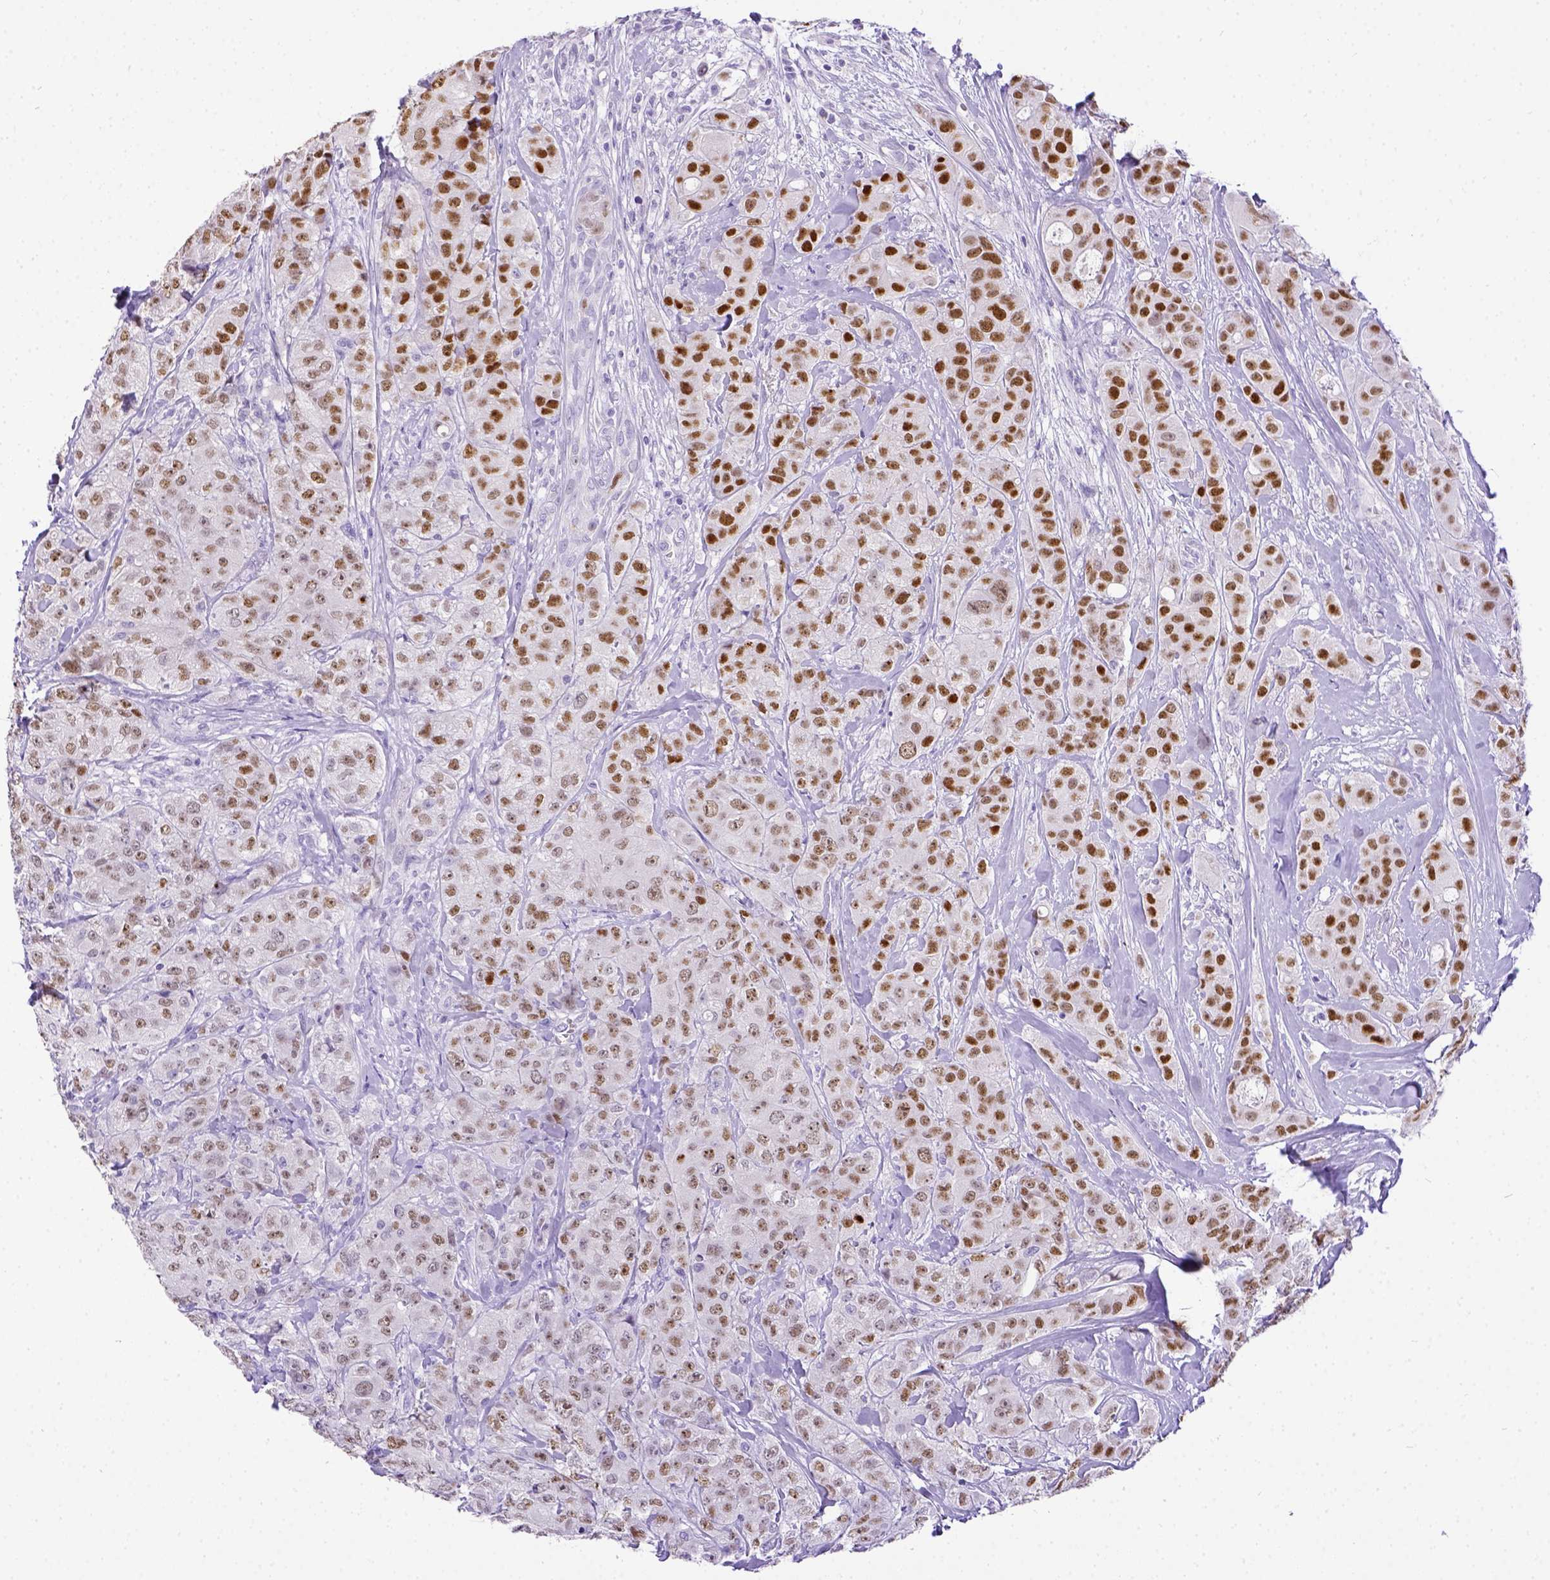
{"staining": {"intensity": "strong", "quantity": "<25%", "location": "nuclear"}, "tissue": "breast cancer", "cell_type": "Tumor cells", "image_type": "cancer", "snomed": [{"axis": "morphology", "description": "Duct carcinoma"}, {"axis": "topography", "description": "Breast"}], "caption": "Brown immunohistochemical staining in human breast infiltrating ductal carcinoma displays strong nuclear staining in approximately <25% of tumor cells.", "gene": "ESR1", "patient": {"sex": "female", "age": 43}}